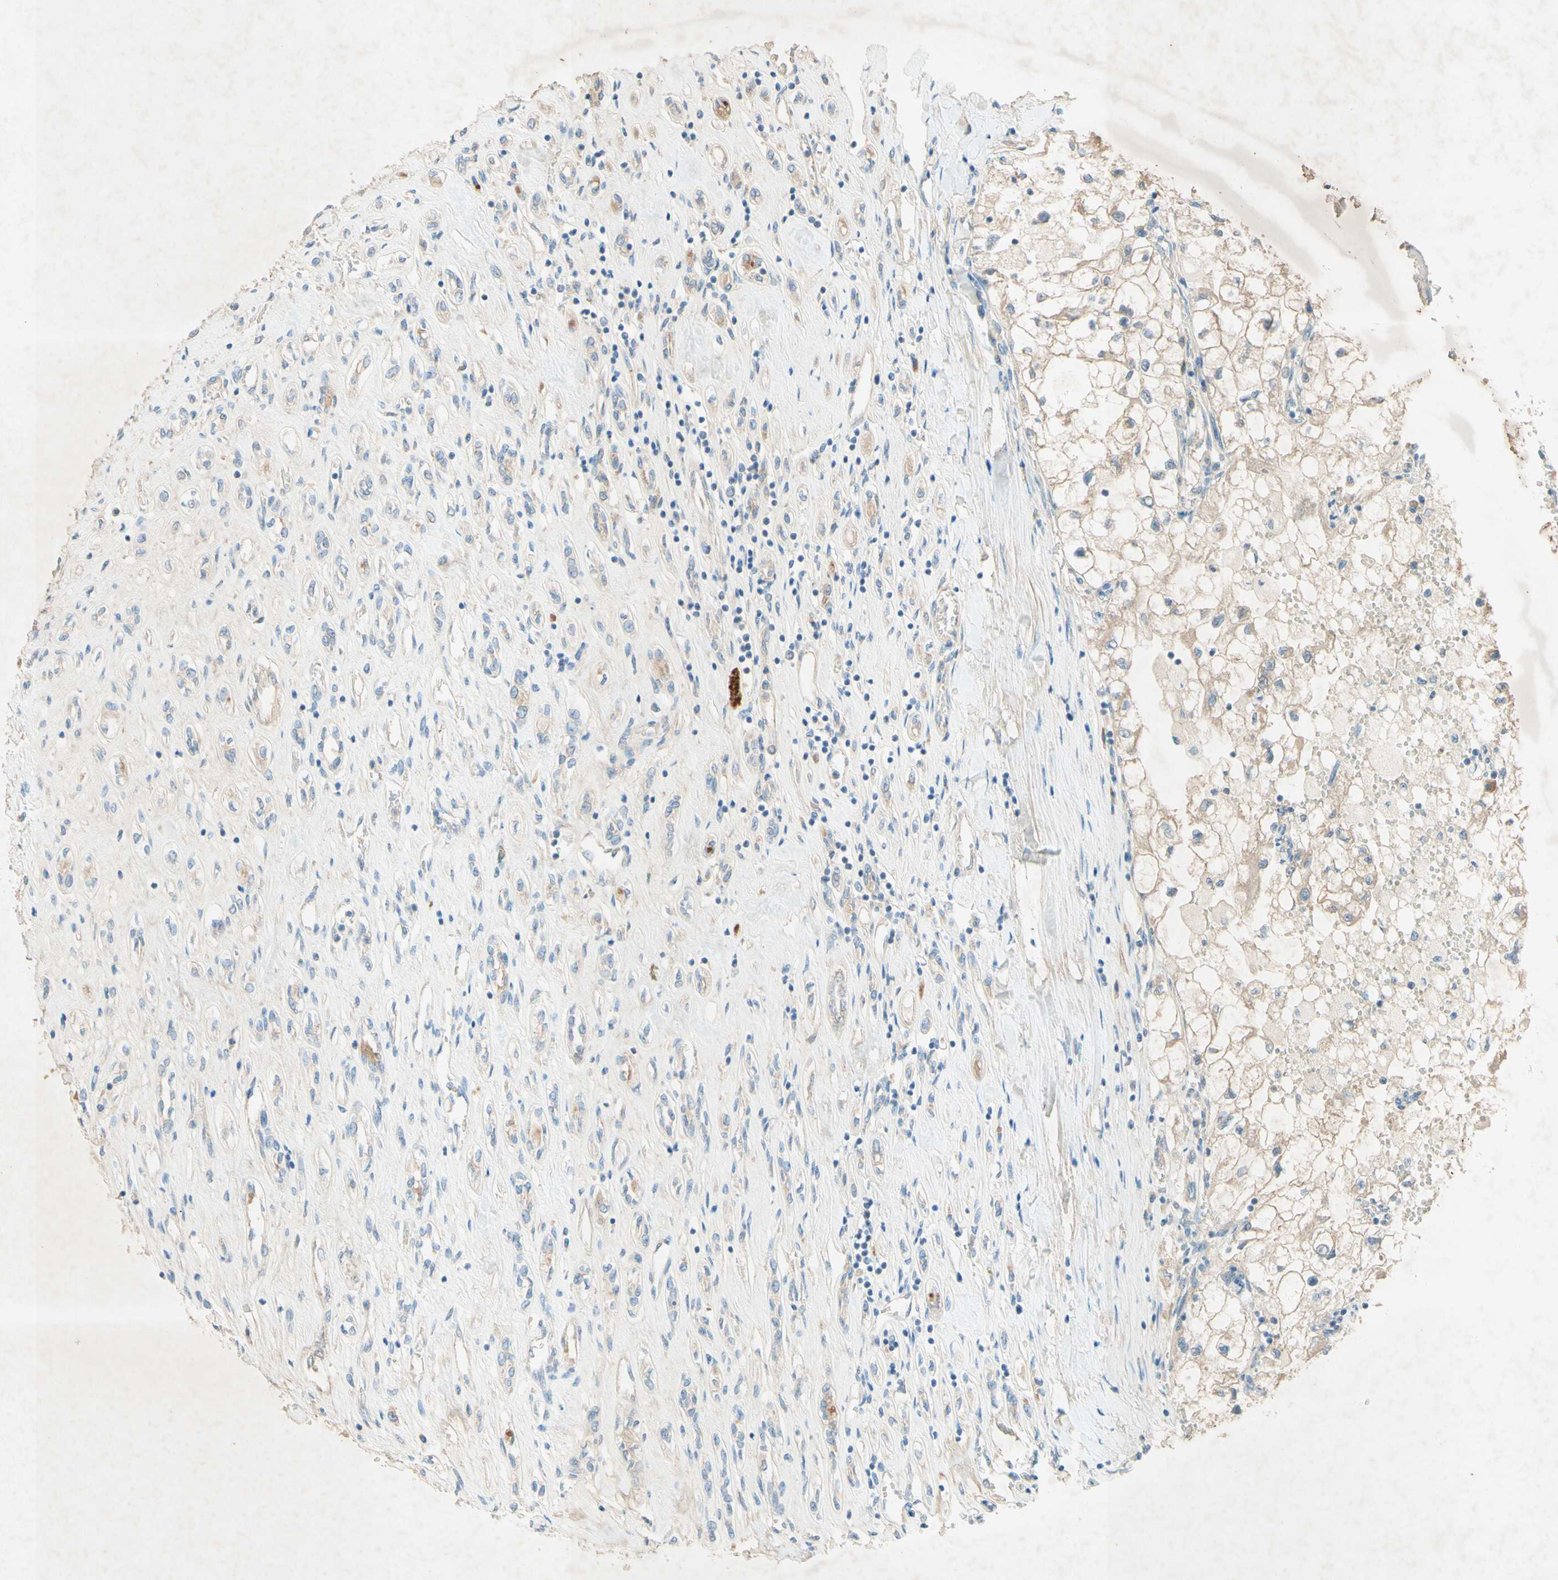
{"staining": {"intensity": "negative", "quantity": "none", "location": "none"}, "tissue": "renal cancer", "cell_type": "Tumor cells", "image_type": "cancer", "snomed": [{"axis": "morphology", "description": "Adenocarcinoma, NOS"}, {"axis": "topography", "description": "Kidney"}], "caption": "The micrograph reveals no significant positivity in tumor cells of renal cancer.", "gene": "IL2", "patient": {"sex": "female", "age": 70}}